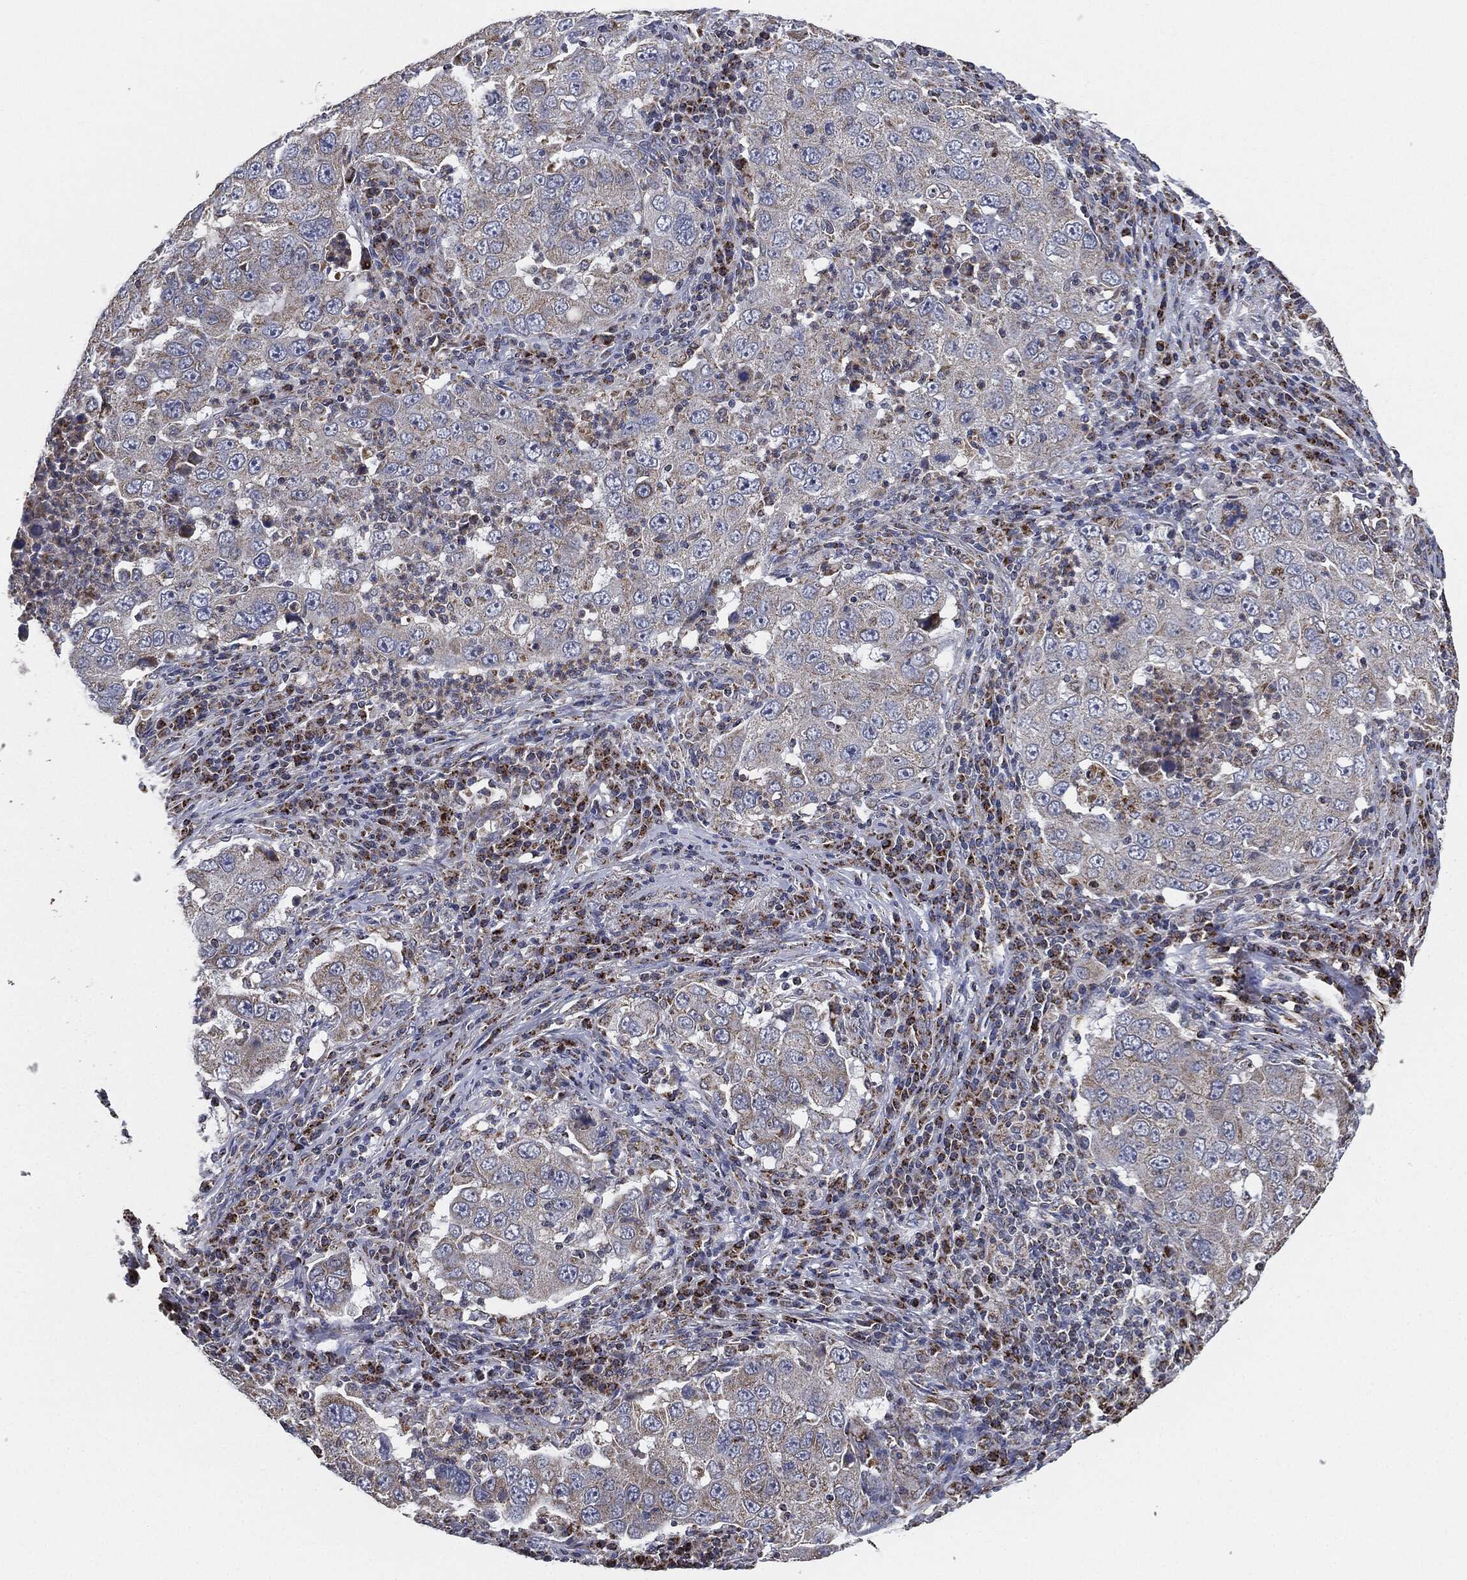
{"staining": {"intensity": "negative", "quantity": "none", "location": "none"}, "tissue": "lung cancer", "cell_type": "Tumor cells", "image_type": "cancer", "snomed": [{"axis": "morphology", "description": "Adenocarcinoma, NOS"}, {"axis": "topography", "description": "Lung"}], "caption": "A high-resolution micrograph shows IHC staining of lung cancer (adenocarcinoma), which shows no significant staining in tumor cells.", "gene": "NDUFV2", "patient": {"sex": "male", "age": 73}}